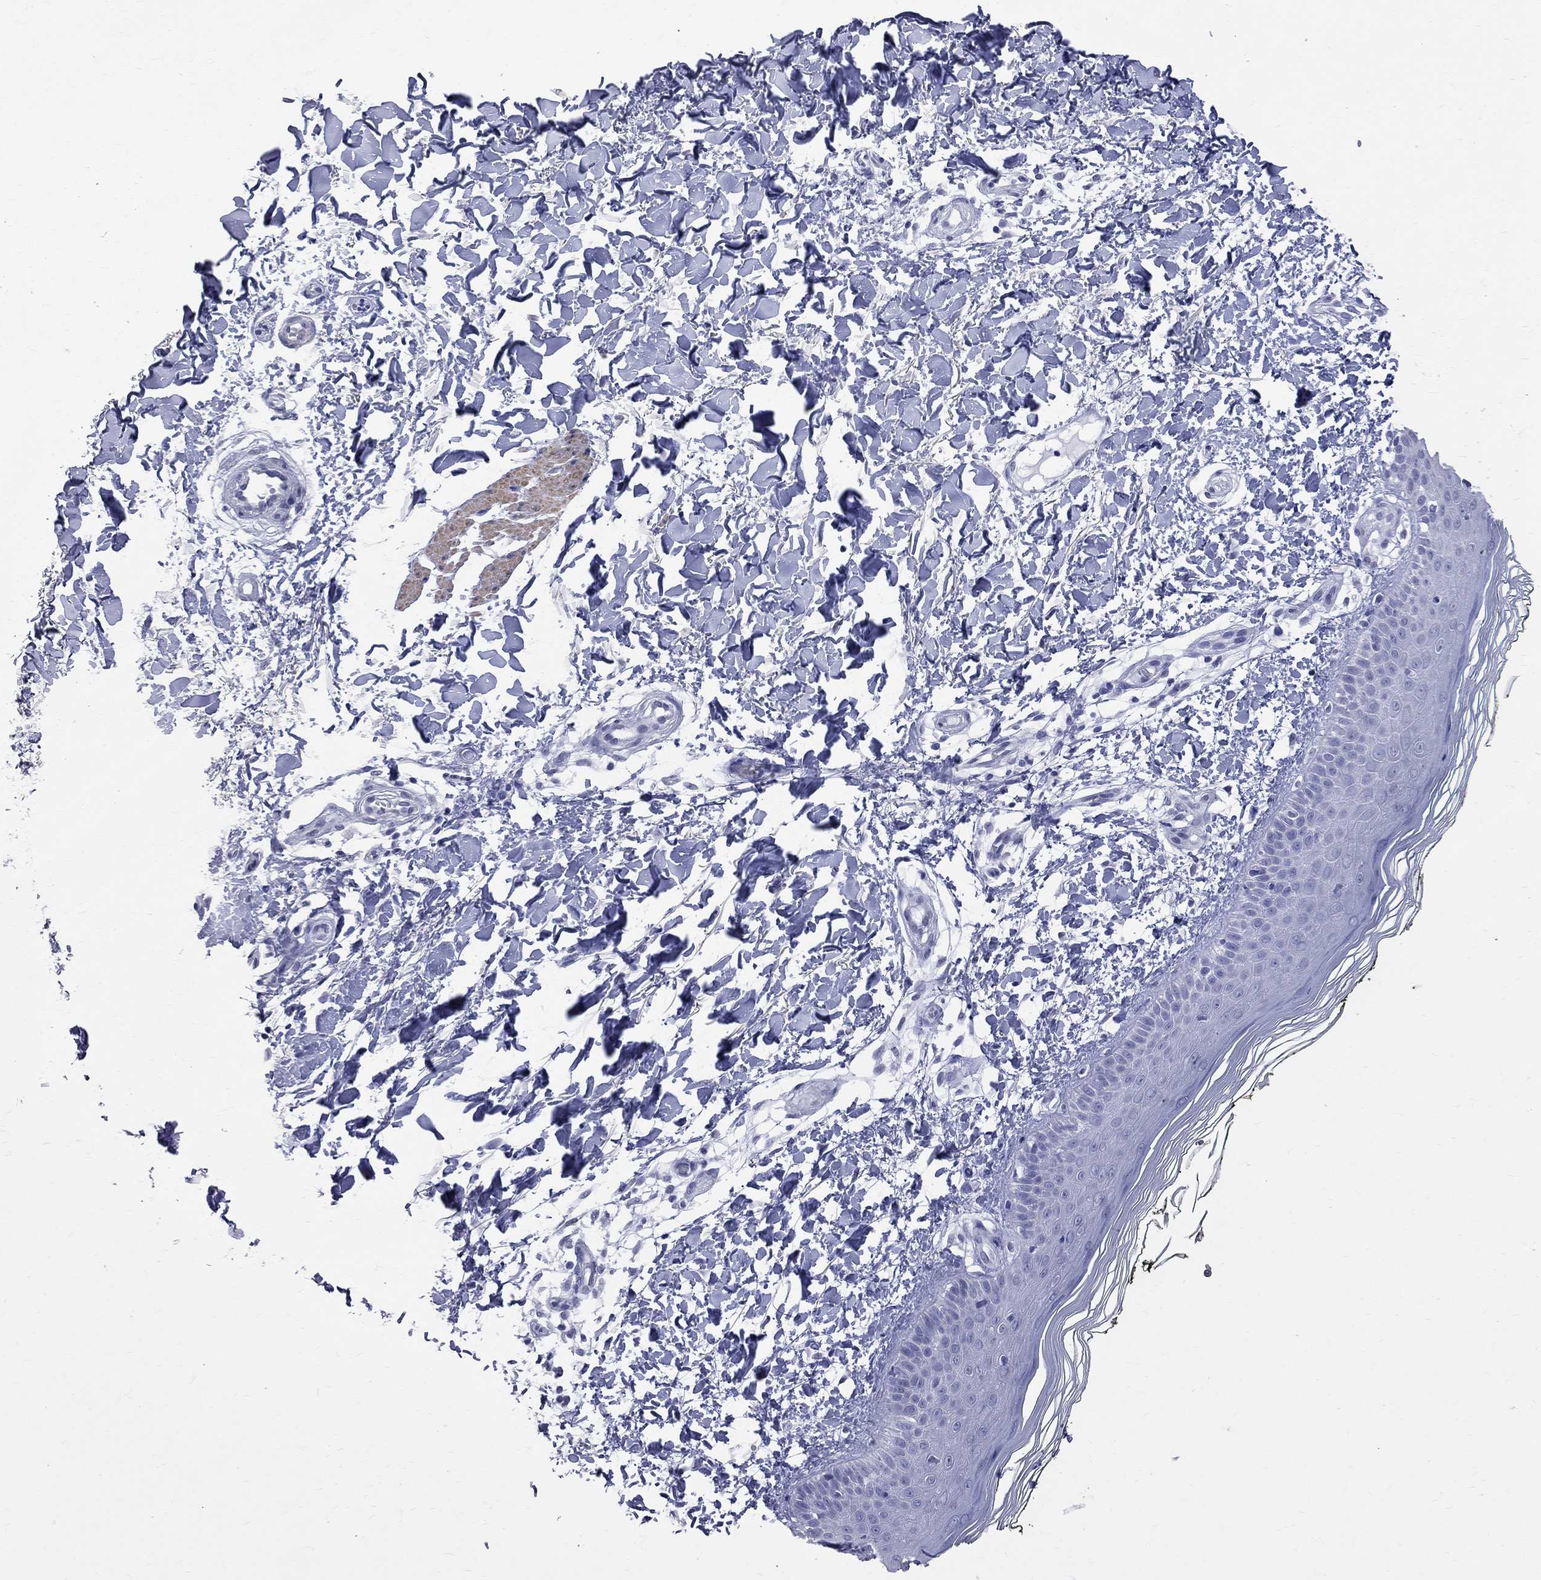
{"staining": {"intensity": "negative", "quantity": "none", "location": "none"}, "tissue": "skin", "cell_type": "Fibroblasts", "image_type": "normal", "snomed": [{"axis": "morphology", "description": "Normal tissue, NOS"}, {"axis": "topography", "description": "Skin"}], "caption": "This photomicrograph is of normal skin stained with immunohistochemistry (IHC) to label a protein in brown with the nuclei are counter-stained blue. There is no expression in fibroblasts.", "gene": "BPIFB1", "patient": {"sex": "female", "age": 62}}